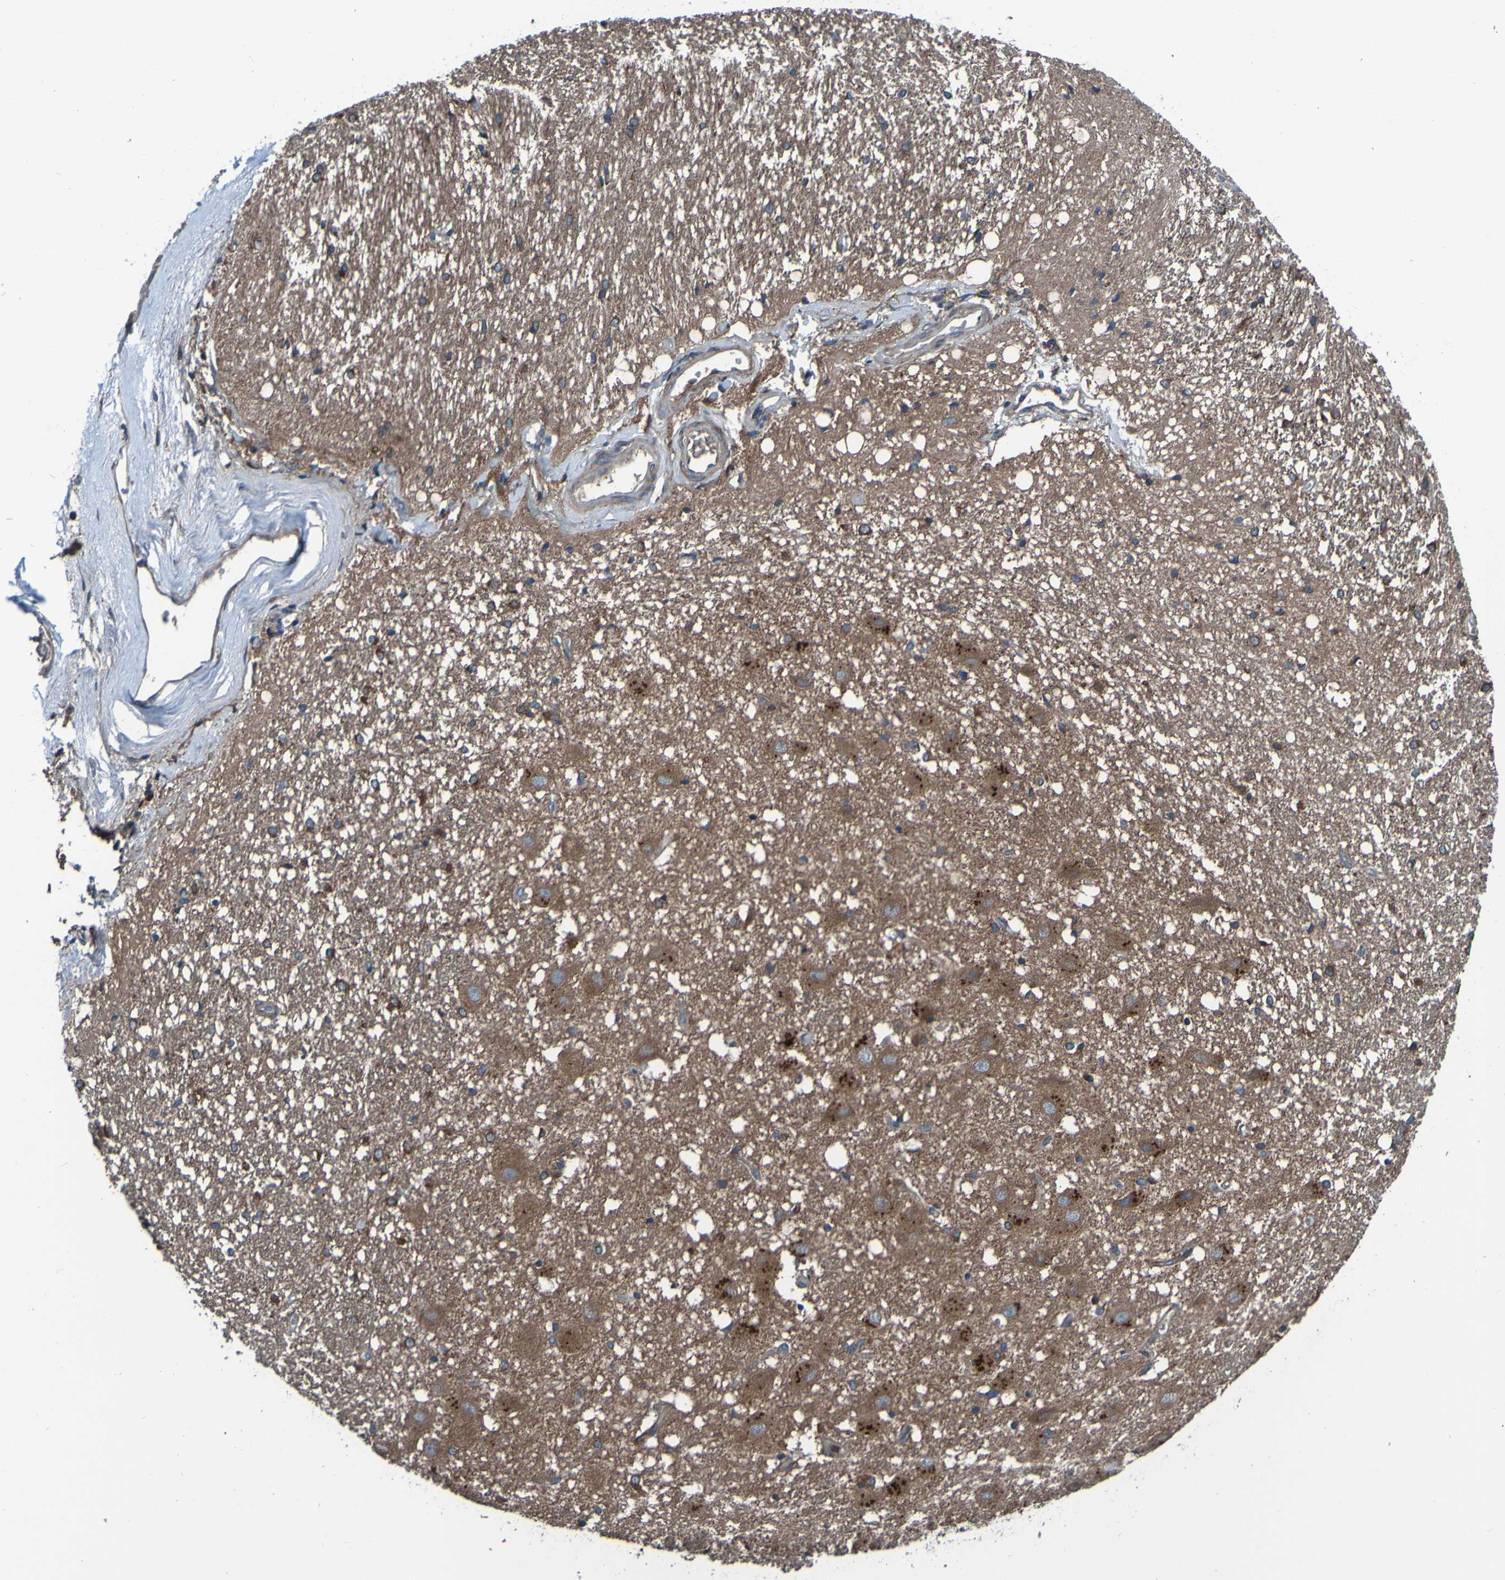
{"staining": {"intensity": "moderate", "quantity": "<25%", "location": "cytoplasmic/membranous"}, "tissue": "hippocampus", "cell_type": "Glial cells", "image_type": "normal", "snomed": [{"axis": "morphology", "description": "Normal tissue, NOS"}, {"axis": "topography", "description": "Hippocampus"}], "caption": "IHC (DAB (3,3'-diaminobenzidine)) staining of benign human hippocampus displays moderate cytoplasmic/membranous protein staining in about <25% of glial cells. (brown staining indicates protein expression, while blue staining denotes nuclei).", "gene": "RAB5B", "patient": {"sex": "female", "age": 19}}